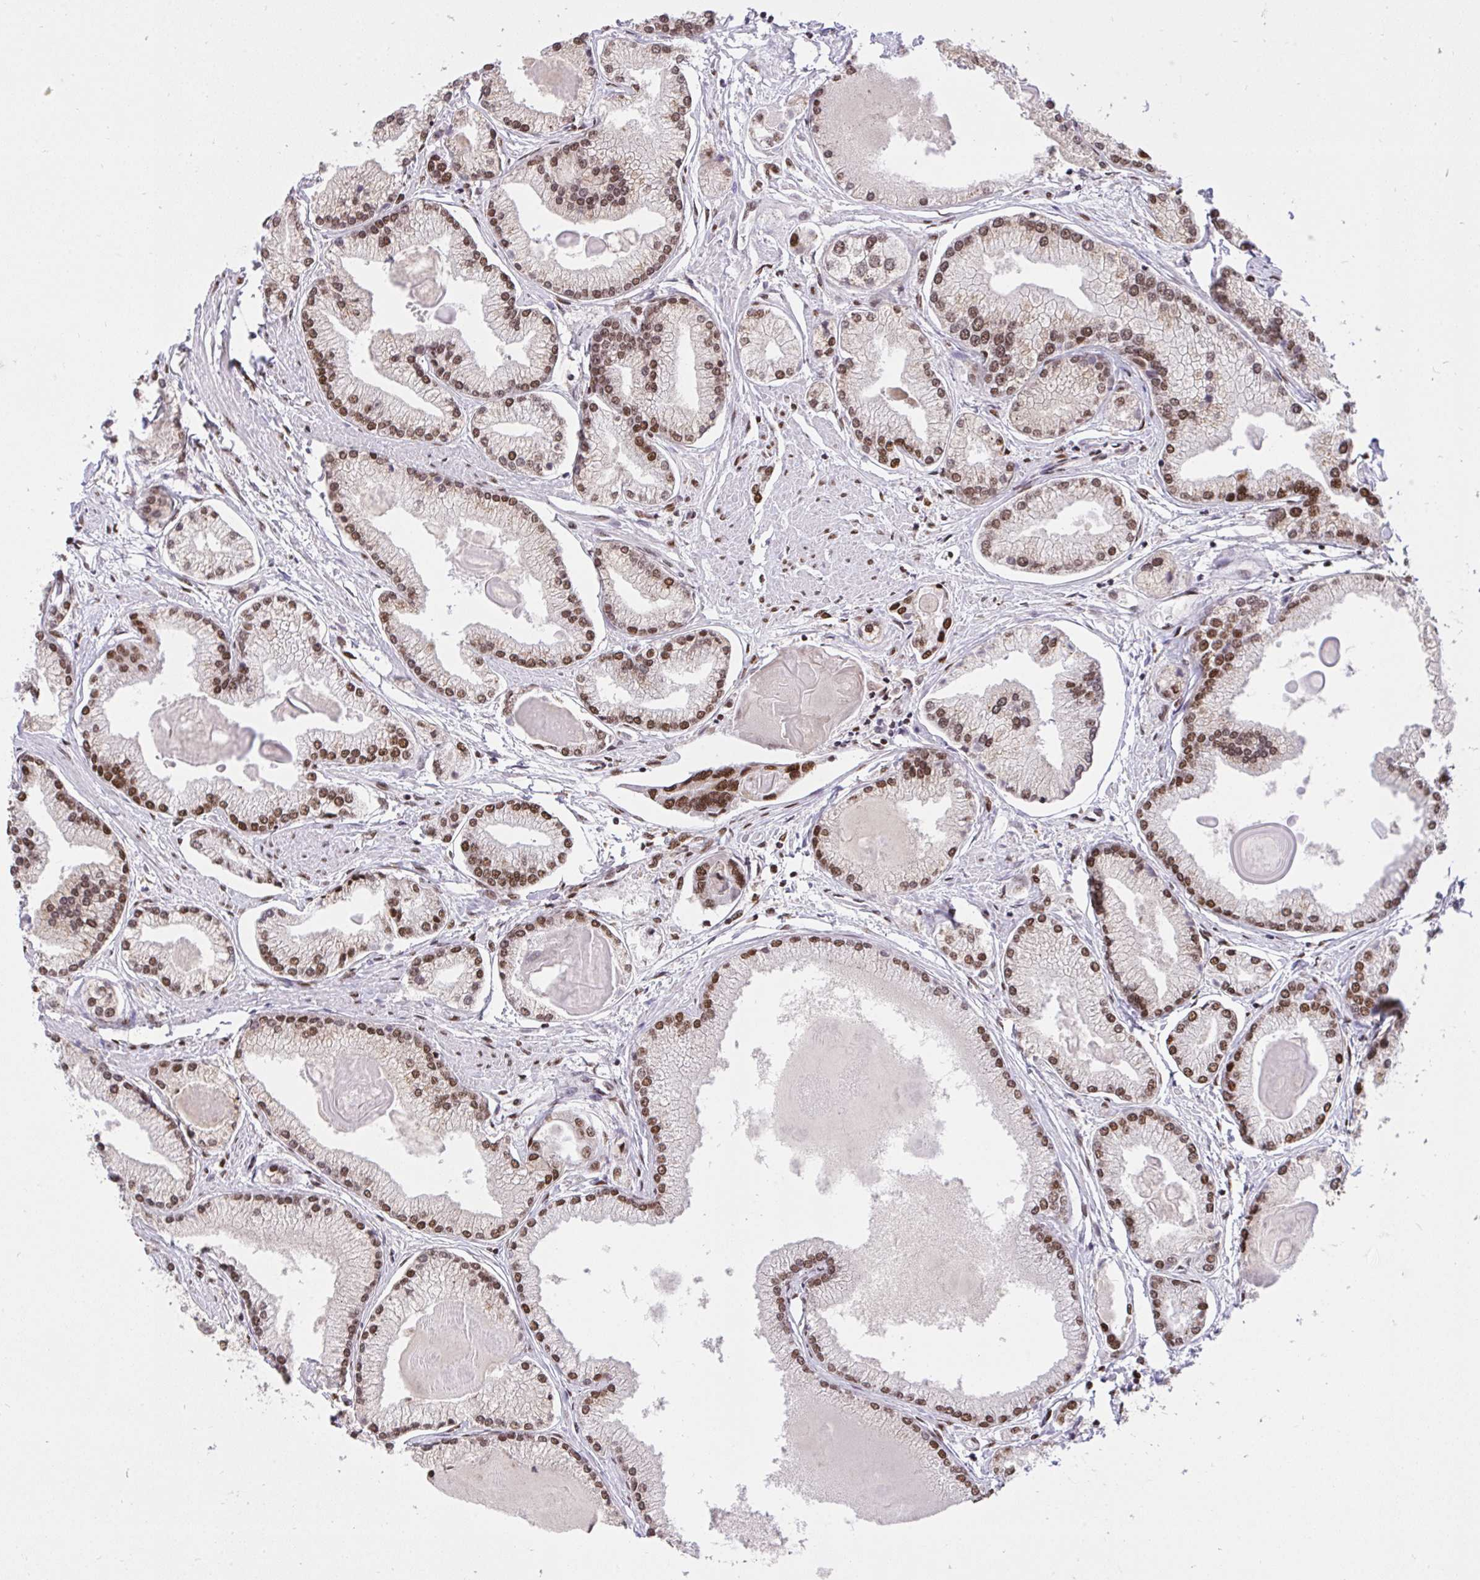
{"staining": {"intensity": "moderate", "quantity": ">75%", "location": "nuclear"}, "tissue": "prostate cancer", "cell_type": "Tumor cells", "image_type": "cancer", "snomed": [{"axis": "morphology", "description": "Adenocarcinoma, High grade"}, {"axis": "topography", "description": "Prostate"}], "caption": "Moderate nuclear expression is appreciated in approximately >75% of tumor cells in prostate cancer (adenocarcinoma (high-grade)).", "gene": "HNRNPL", "patient": {"sex": "male", "age": 68}}